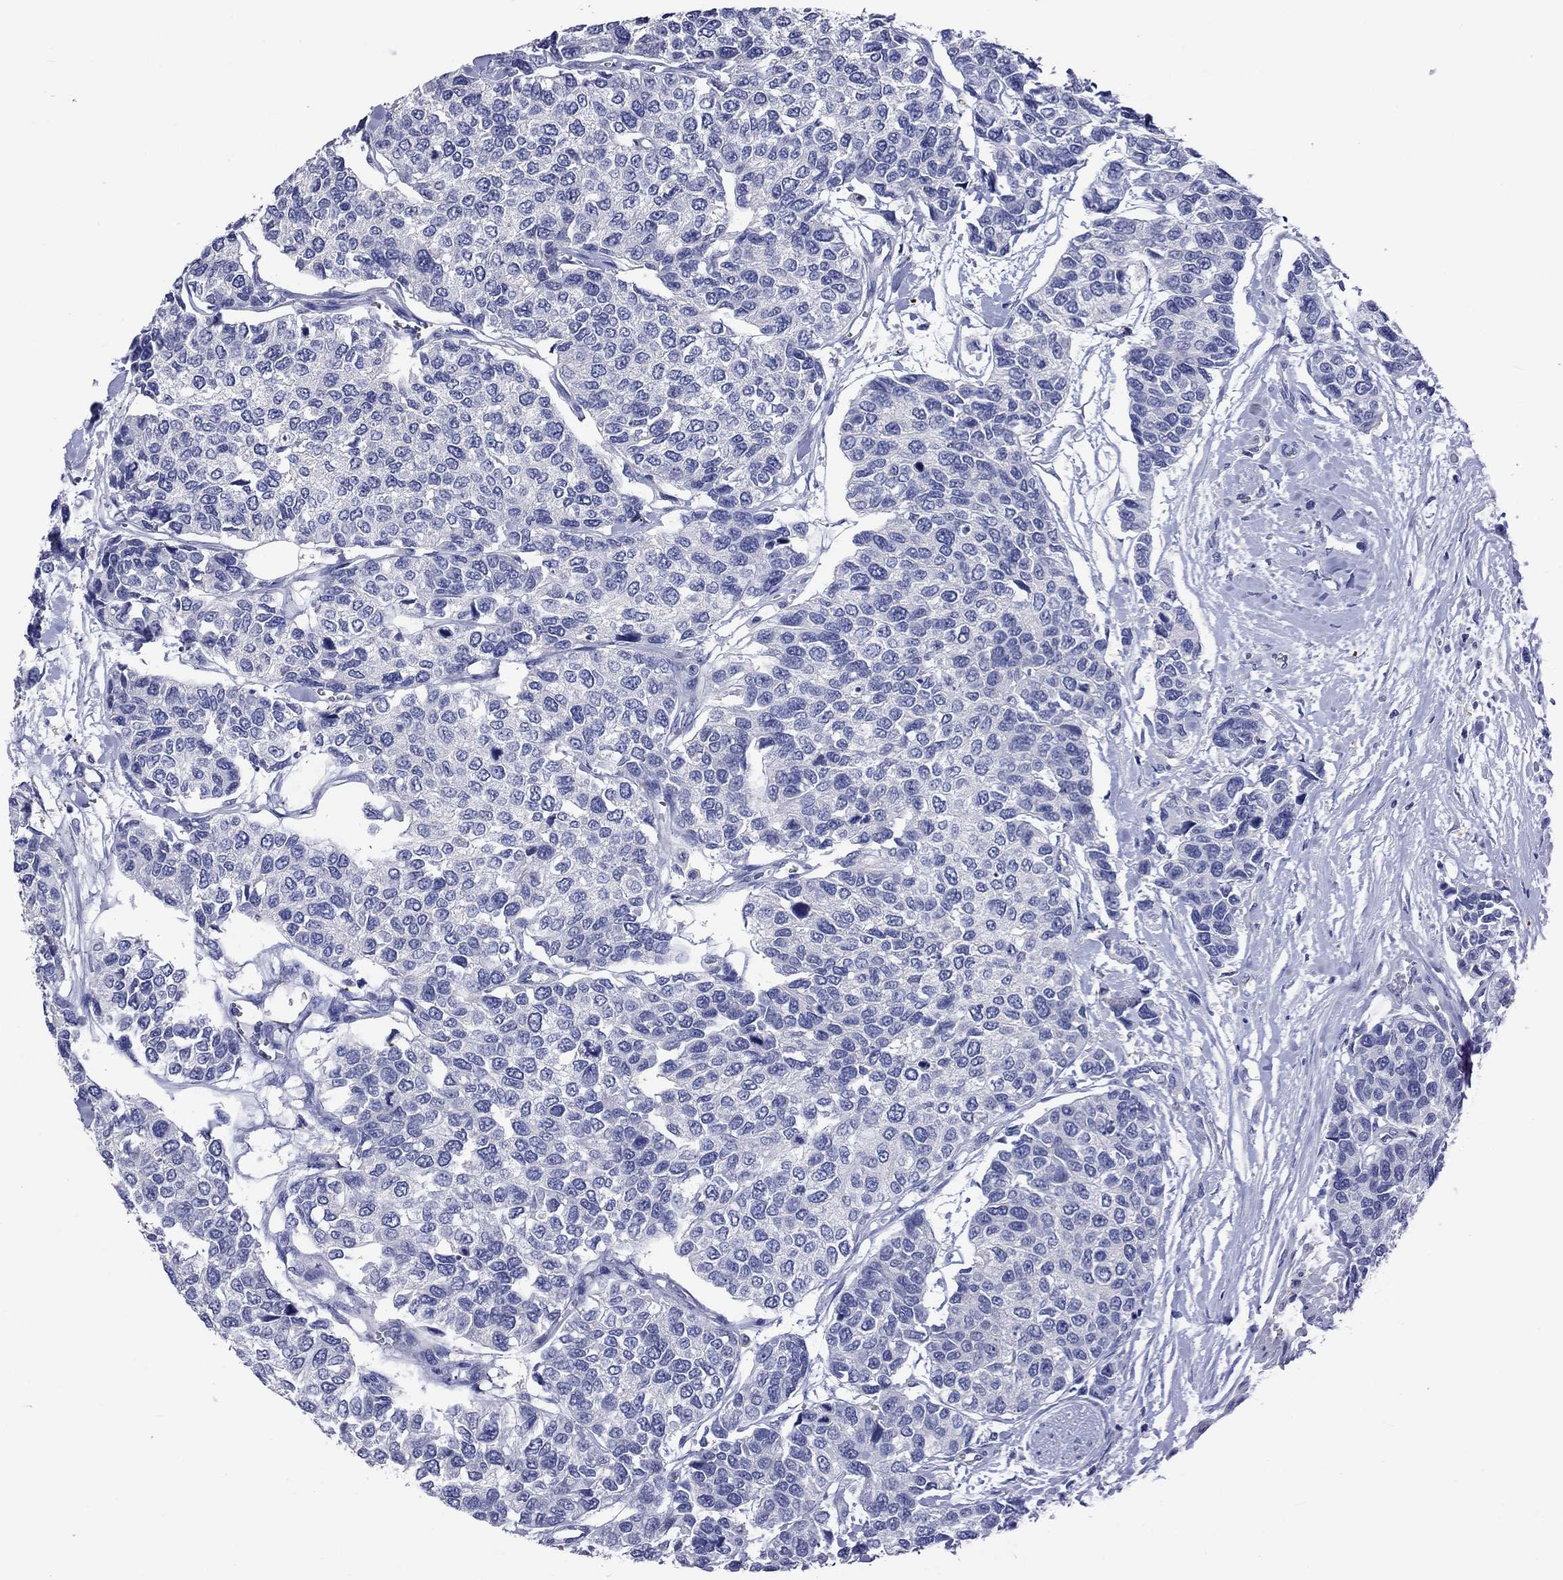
{"staining": {"intensity": "negative", "quantity": "none", "location": "none"}, "tissue": "urothelial cancer", "cell_type": "Tumor cells", "image_type": "cancer", "snomed": [{"axis": "morphology", "description": "Urothelial carcinoma, High grade"}, {"axis": "topography", "description": "Urinary bladder"}], "caption": "A high-resolution image shows immunohistochemistry staining of urothelial cancer, which exhibits no significant staining in tumor cells.", "gene": "CNDP1", "patient": {"sex": "male", "age": 77}}